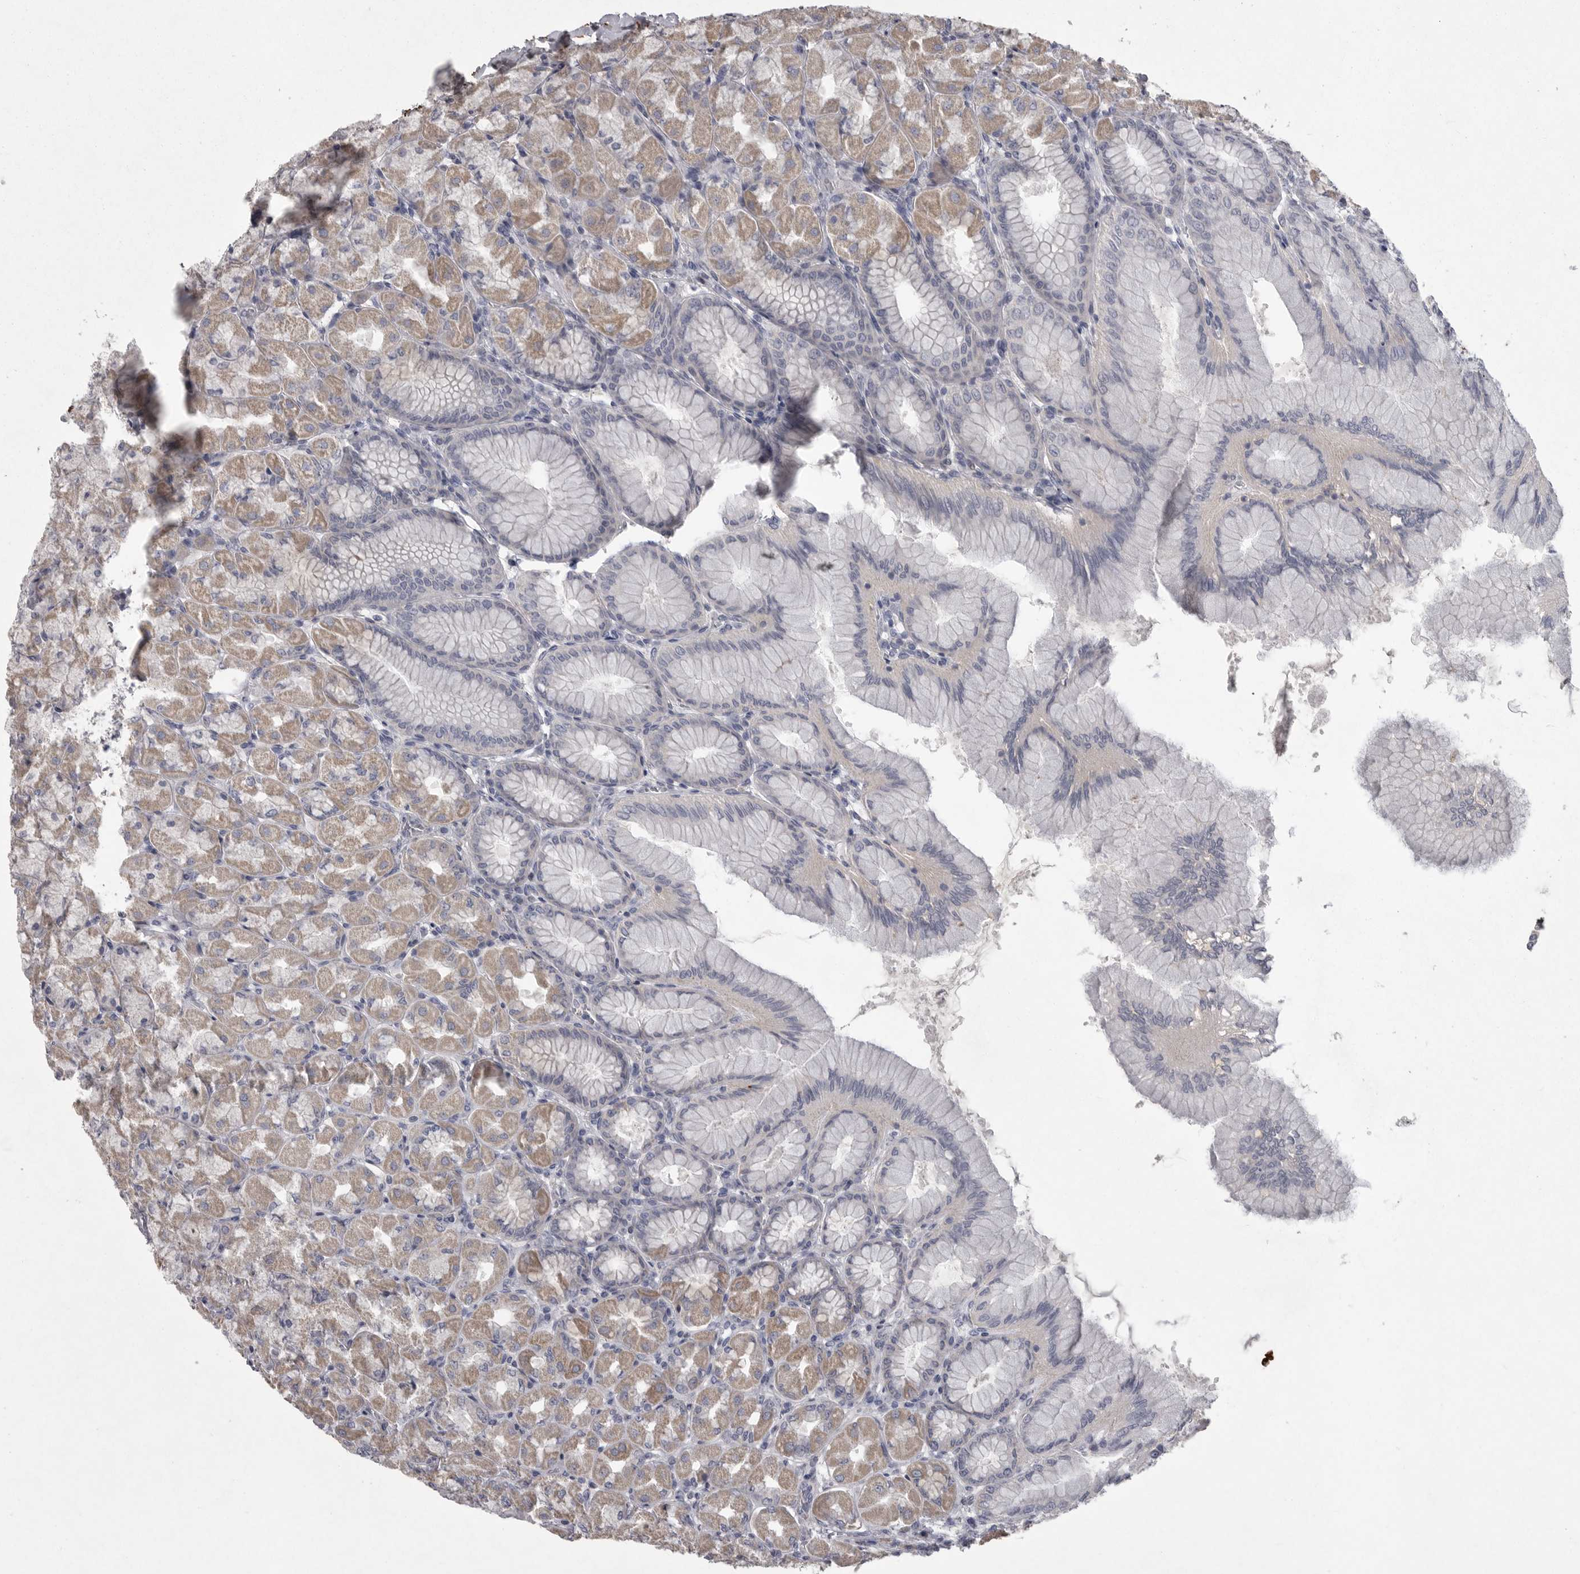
{"staining": {"intensity": "moderate", "quantity": "<25%", "location": "cytoplasmic/membranous"}, "tissue": "stomach", "cell_type": "Glandular cells", "image_type": "normal", "snomed": [{"axis": "morphology", "description": "Normal tissue, NOS"}, {"axis": "topography", "description": "Stomach, upper"}], "caption": "Protein positivity by immunohistochemistry shows moderate cytoplasmic/membranous positivity in about <25% of glandular cells in unremarkable stomach. (Stains: DAB (3,3'-diaminobenzidine) in brown, nuclei in blue, Microscopy: brightfield microscopy at high magnification).", "gene": "CRP", "patient": {"sex": "female", "age": 56}}